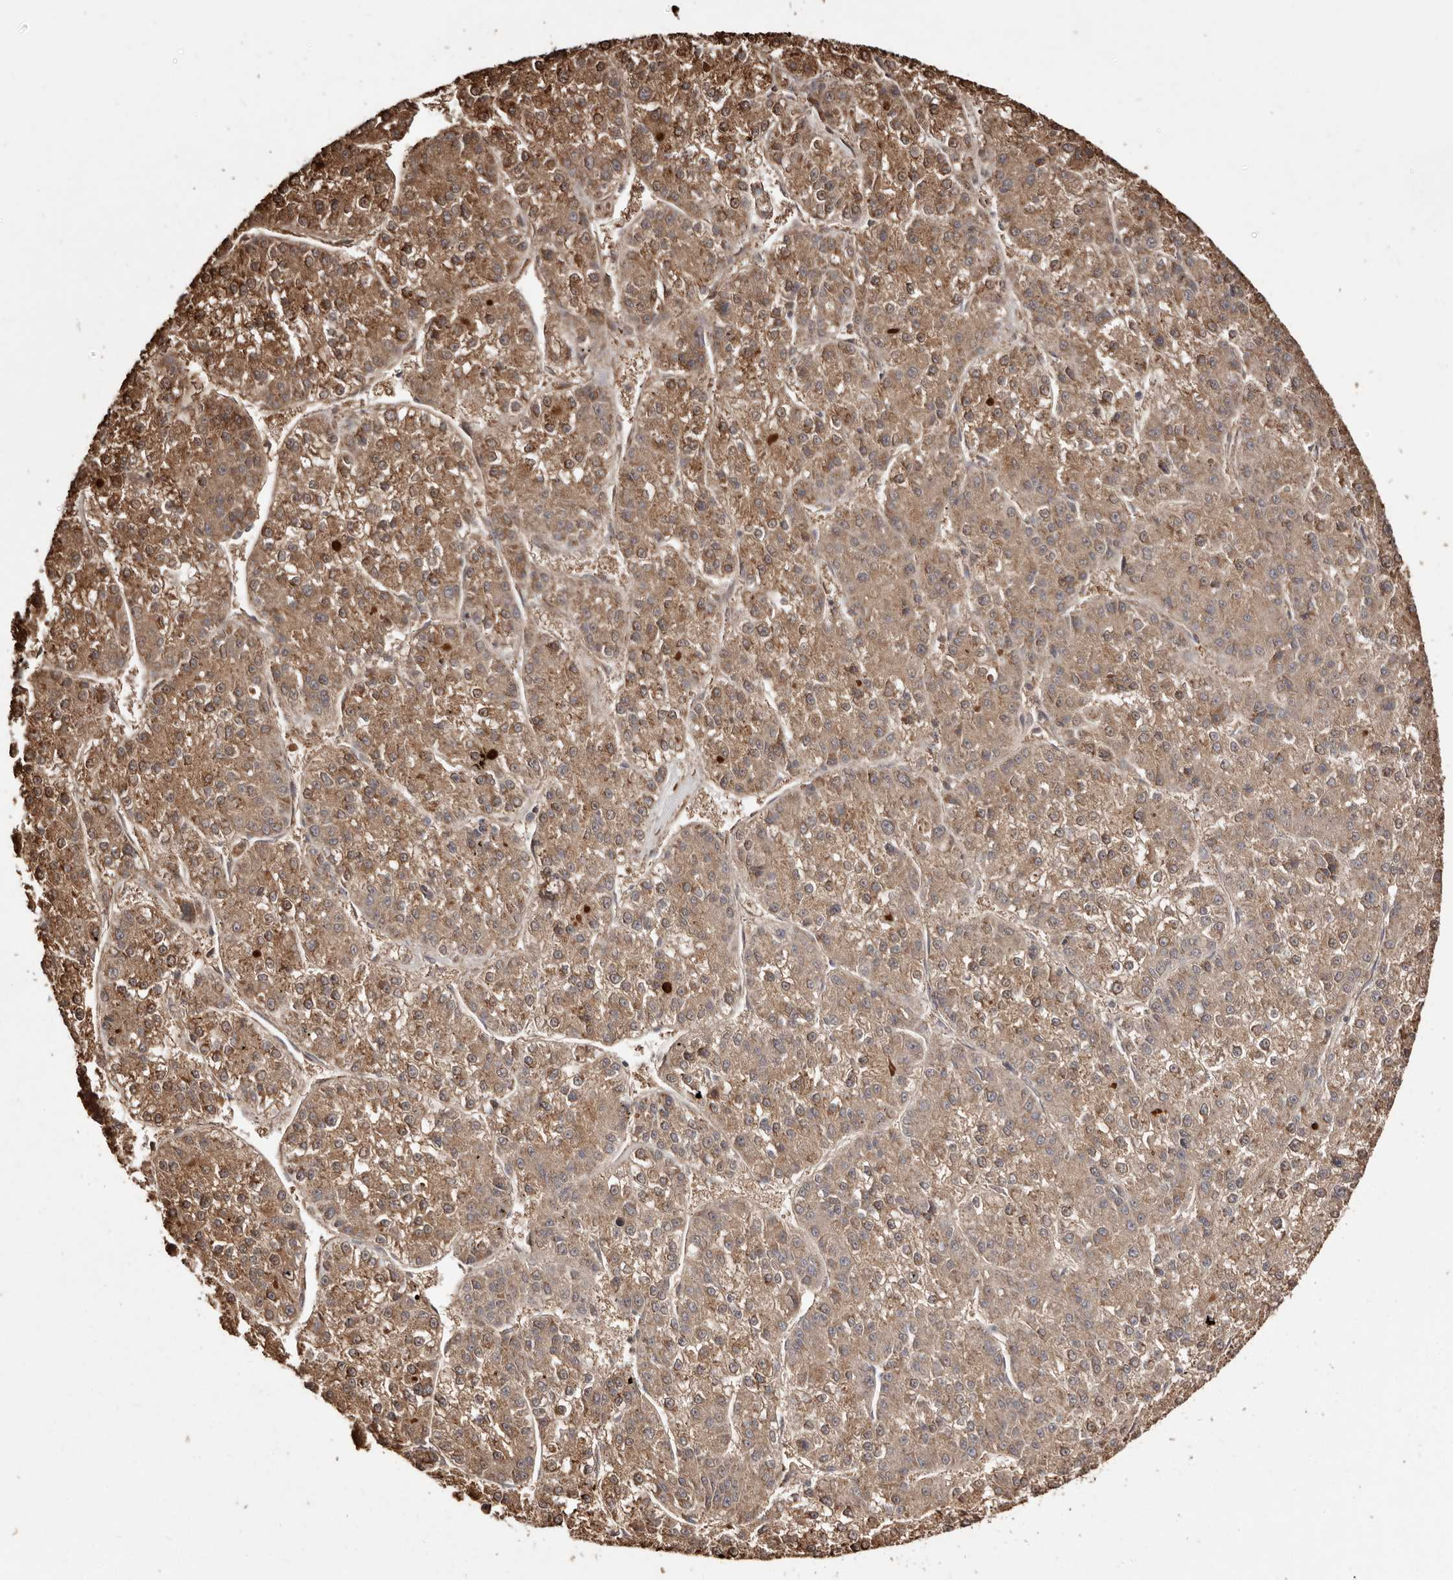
{"staining": {"intensity": "moderate", "quantity": ">75%", "location": "cytoplasmic/membranous"}, "tissue": "liver cancer", "cell_type": "Tumor cells", "image_type": "cancer", "snomed": [{"axis": "morphology", "description": "Carcinoma, Hepatocellular, NOS"}, {"axis": "topography", "description": "Liver"}], "caption": "Protein staining of hepatocellular carcinoma (liver) tissue shows moderate cytoplasmic/membranous staining in approximately >75% of tumor cells.", "gene": "MACC1", "patient": {"sex": "female", "age": 73}}